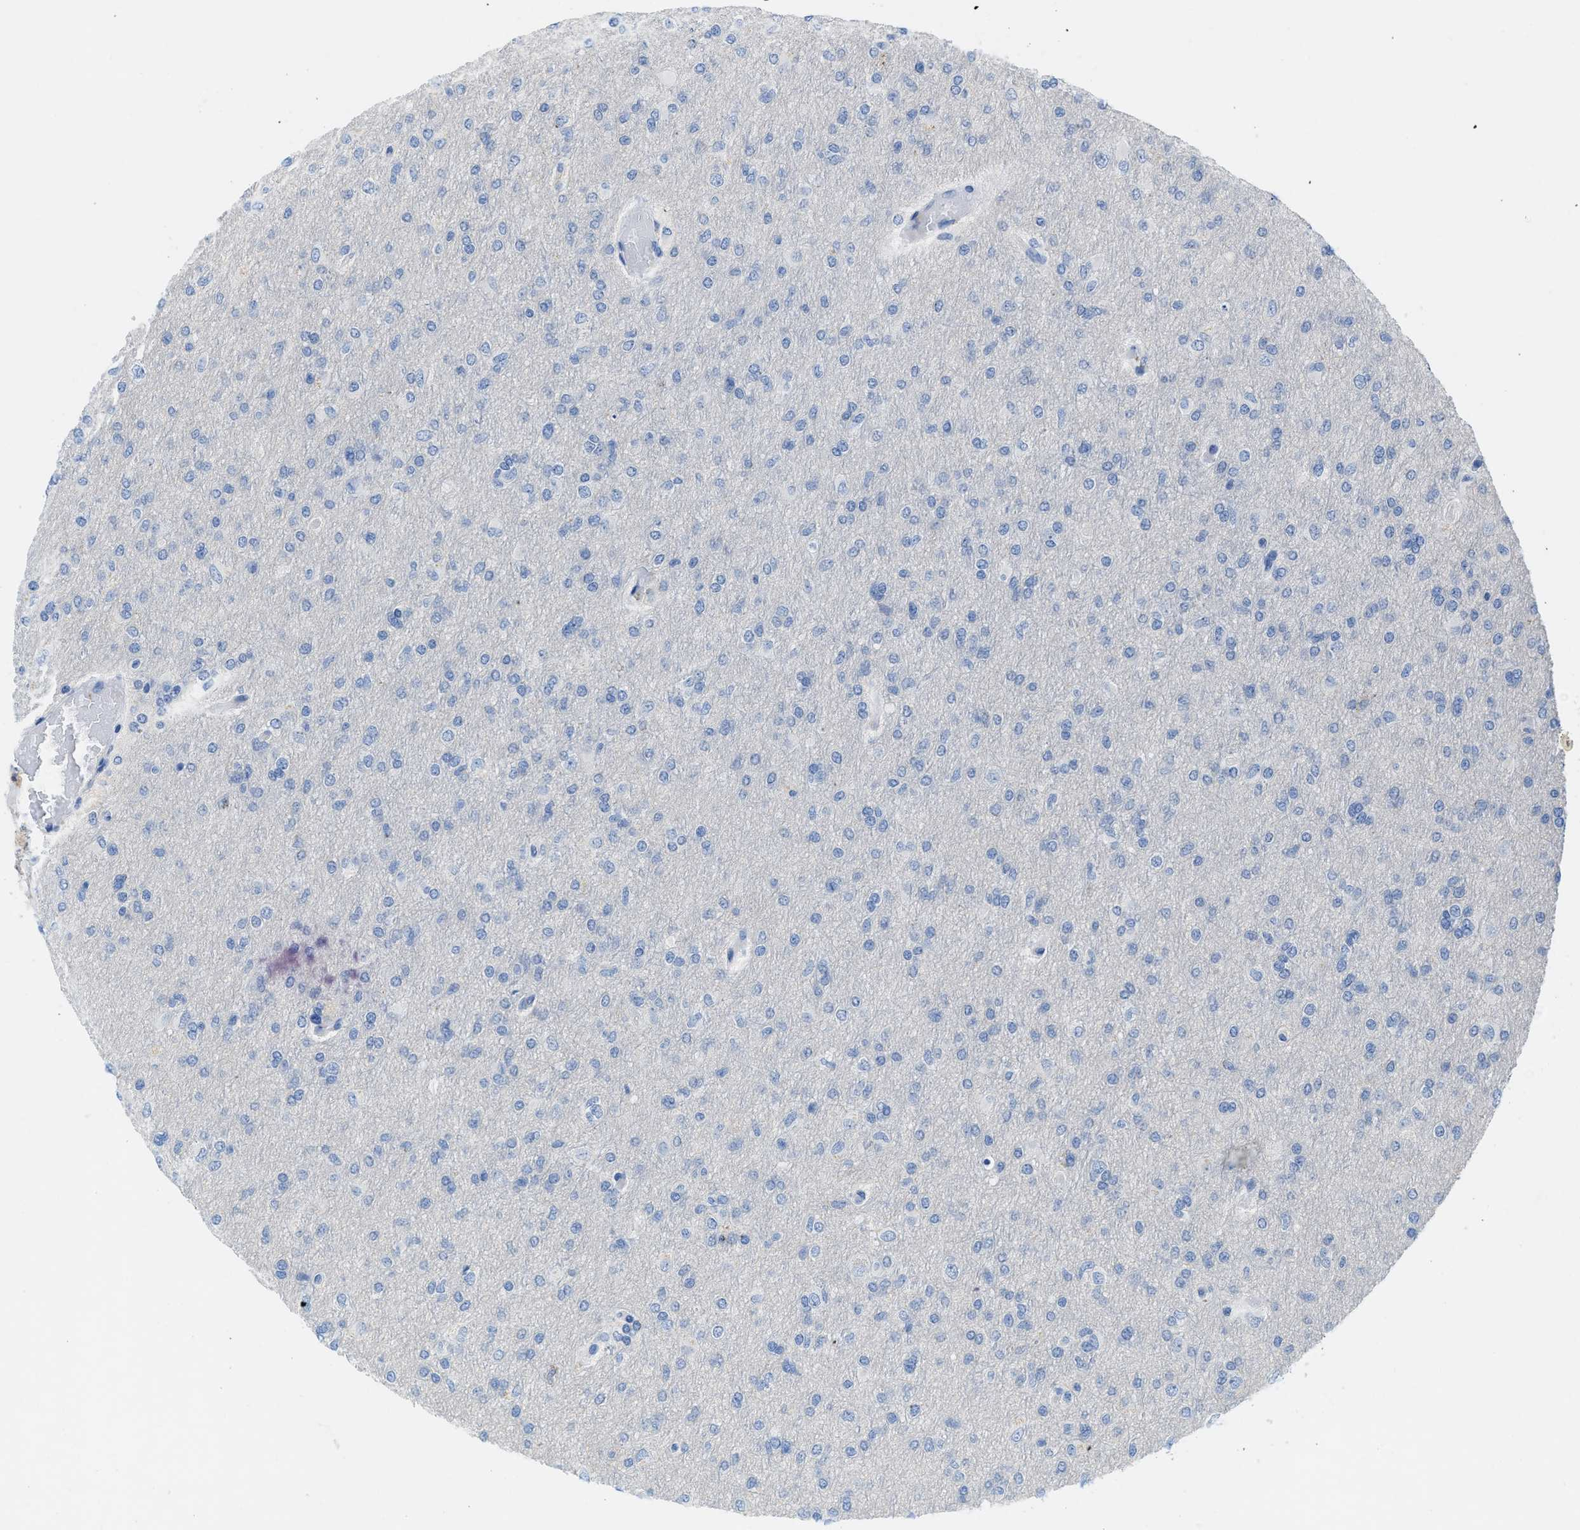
{"staining": {"intensity": "negative", "quantity": "none", "location": "none"}, "tissue": "glioma", "cell_type": "Tumor cells", "image_type": "cancer", "snomed": [{"axis": "morphology", "description": "Glioma, malignant, High grade"}, {"axis": "topography", "description": "Cerebral cortex"}], "caption": "An immunohistochemistry micrograph of glioma is shown. There is no staining in tumor cells of glioma. Brightfield microscopy of IHC stained with DAB (3,3'-diaminobenzidine) (brown) and hematoxylin (blue), captured at high magnification.", "gene": "SPEG", "patient": {"sex": "female", "age": 36}}